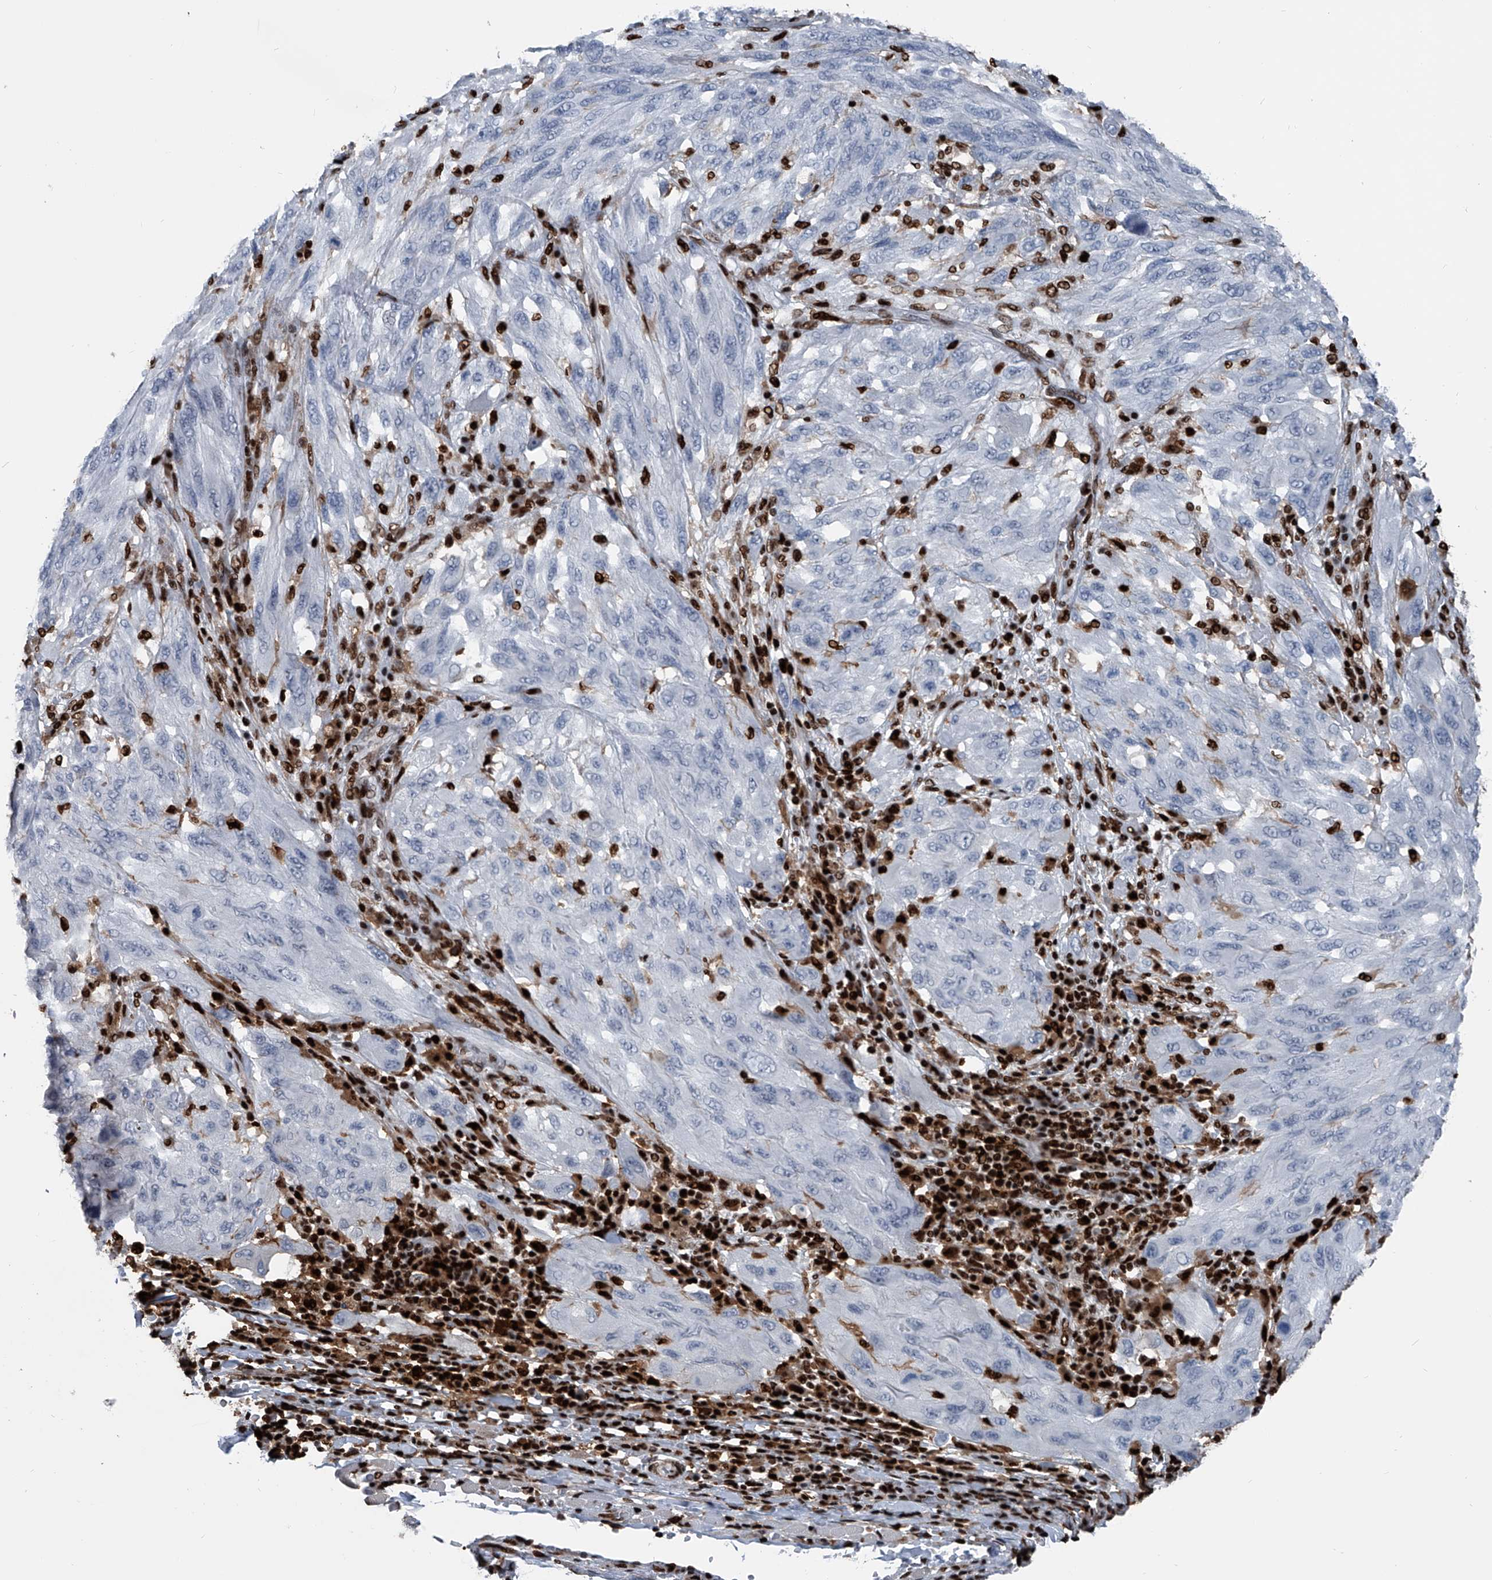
{"staining": {"intensity": "negative", "quantity": "none", "location": "none"}, "tissue": "melanoma", "cell_type": "Tumor cells", "image_type": "cancer", "snomed": [{"axis": "morphology", "description": "Malignant melanoma, NOS"}, {"axis": "topography", "description": "Skin"}], "caption": "IHC image of neoplastic tissue: human malignant melanoma stained with DAB displays no significant protein expression in tumor cells.", "gene": "FKBP5", "patient": {"sex": "female", "age": 91}}